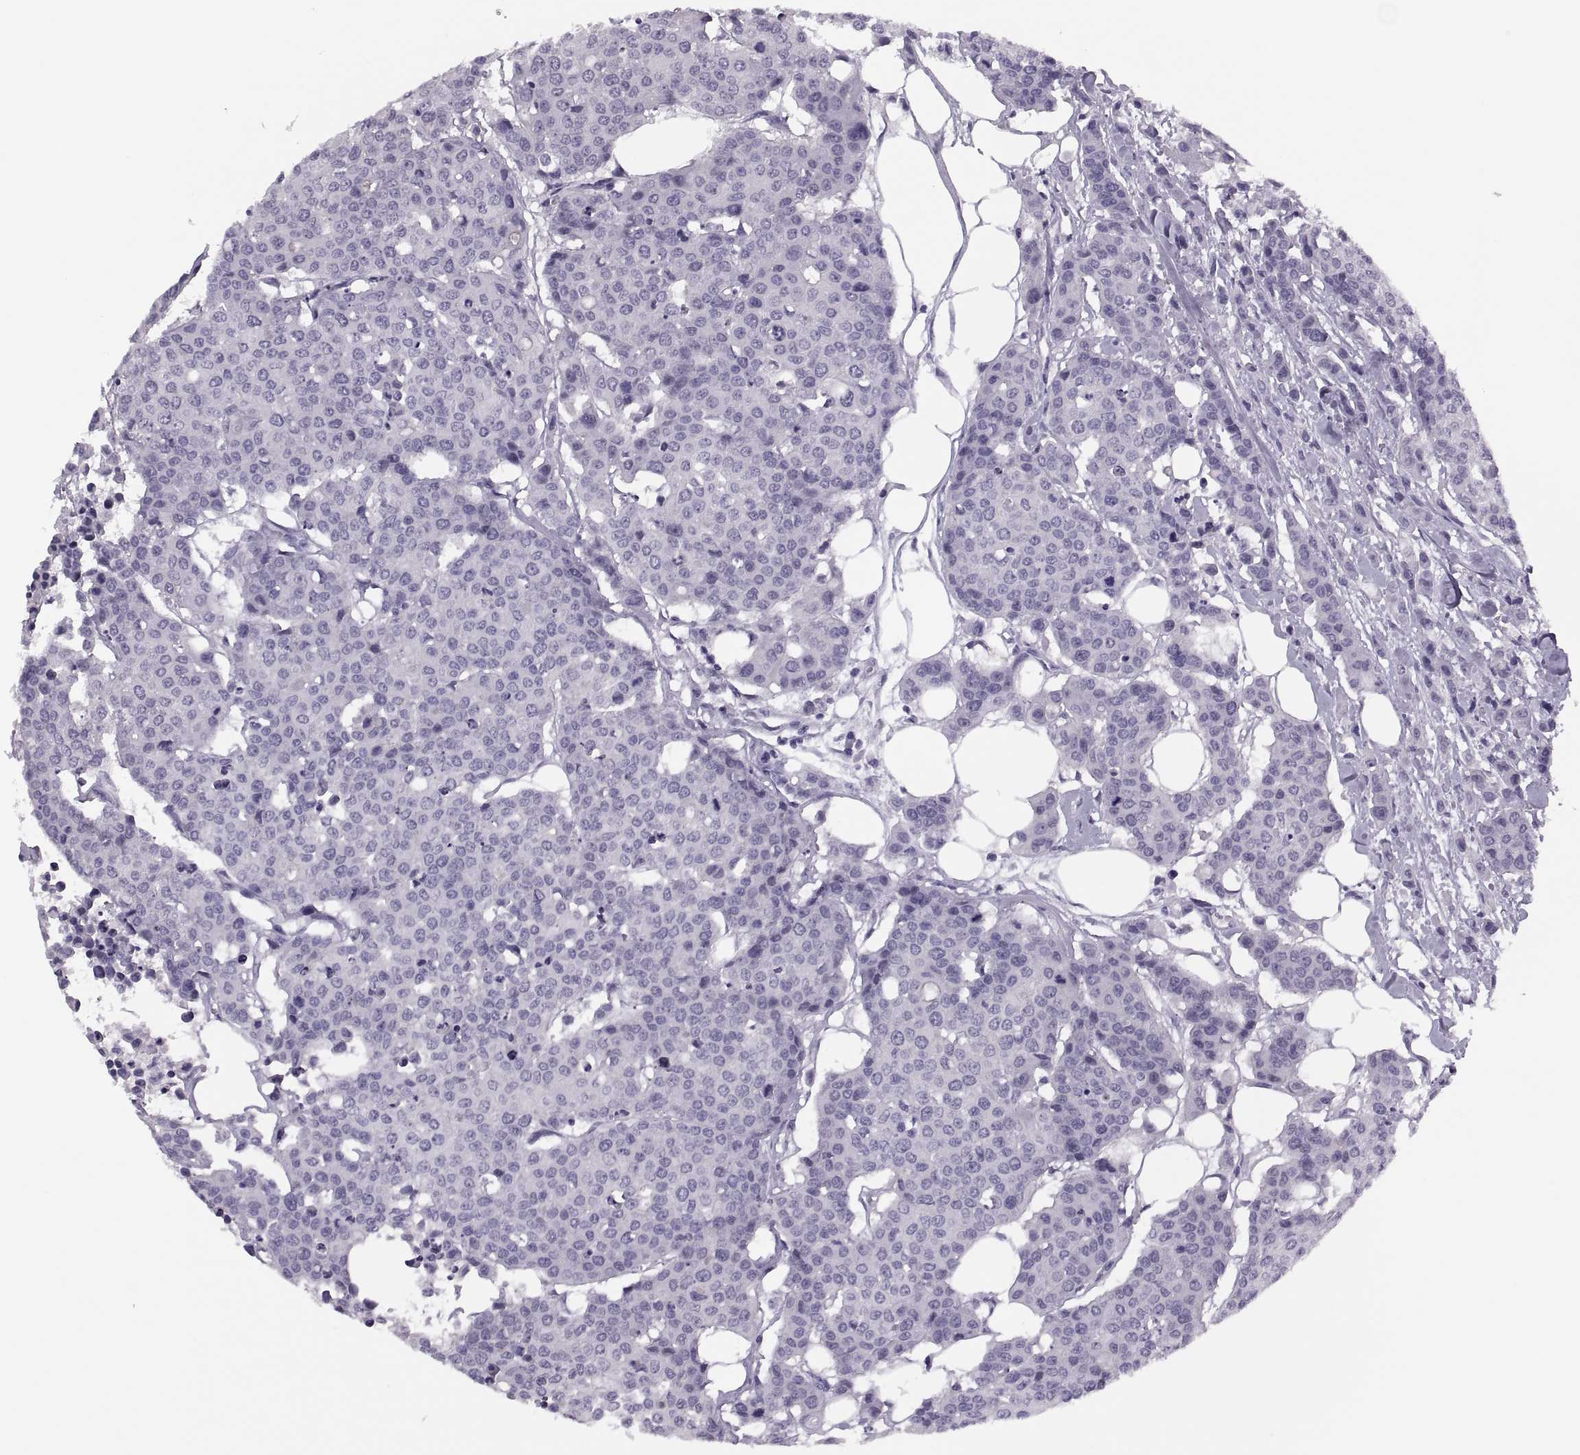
{"staining": {"intensity": "negative", "quantity": "none", "location": "none"}, "tissue": "carcinoid", "cell_type": "Tumor cells", "image_type": "cancer", "snomed": [{"axis": "morphology", "description": "Carcinoid, malignant, NOS"}, {"axis": "topography", "description": "Colon"}], "caption": "A photomicrograph of human carcinoid (malignant) is negative for staining in tumor cells.", "gene": "SYNGR4", "patient": {"sex": "male", "age": 81}}